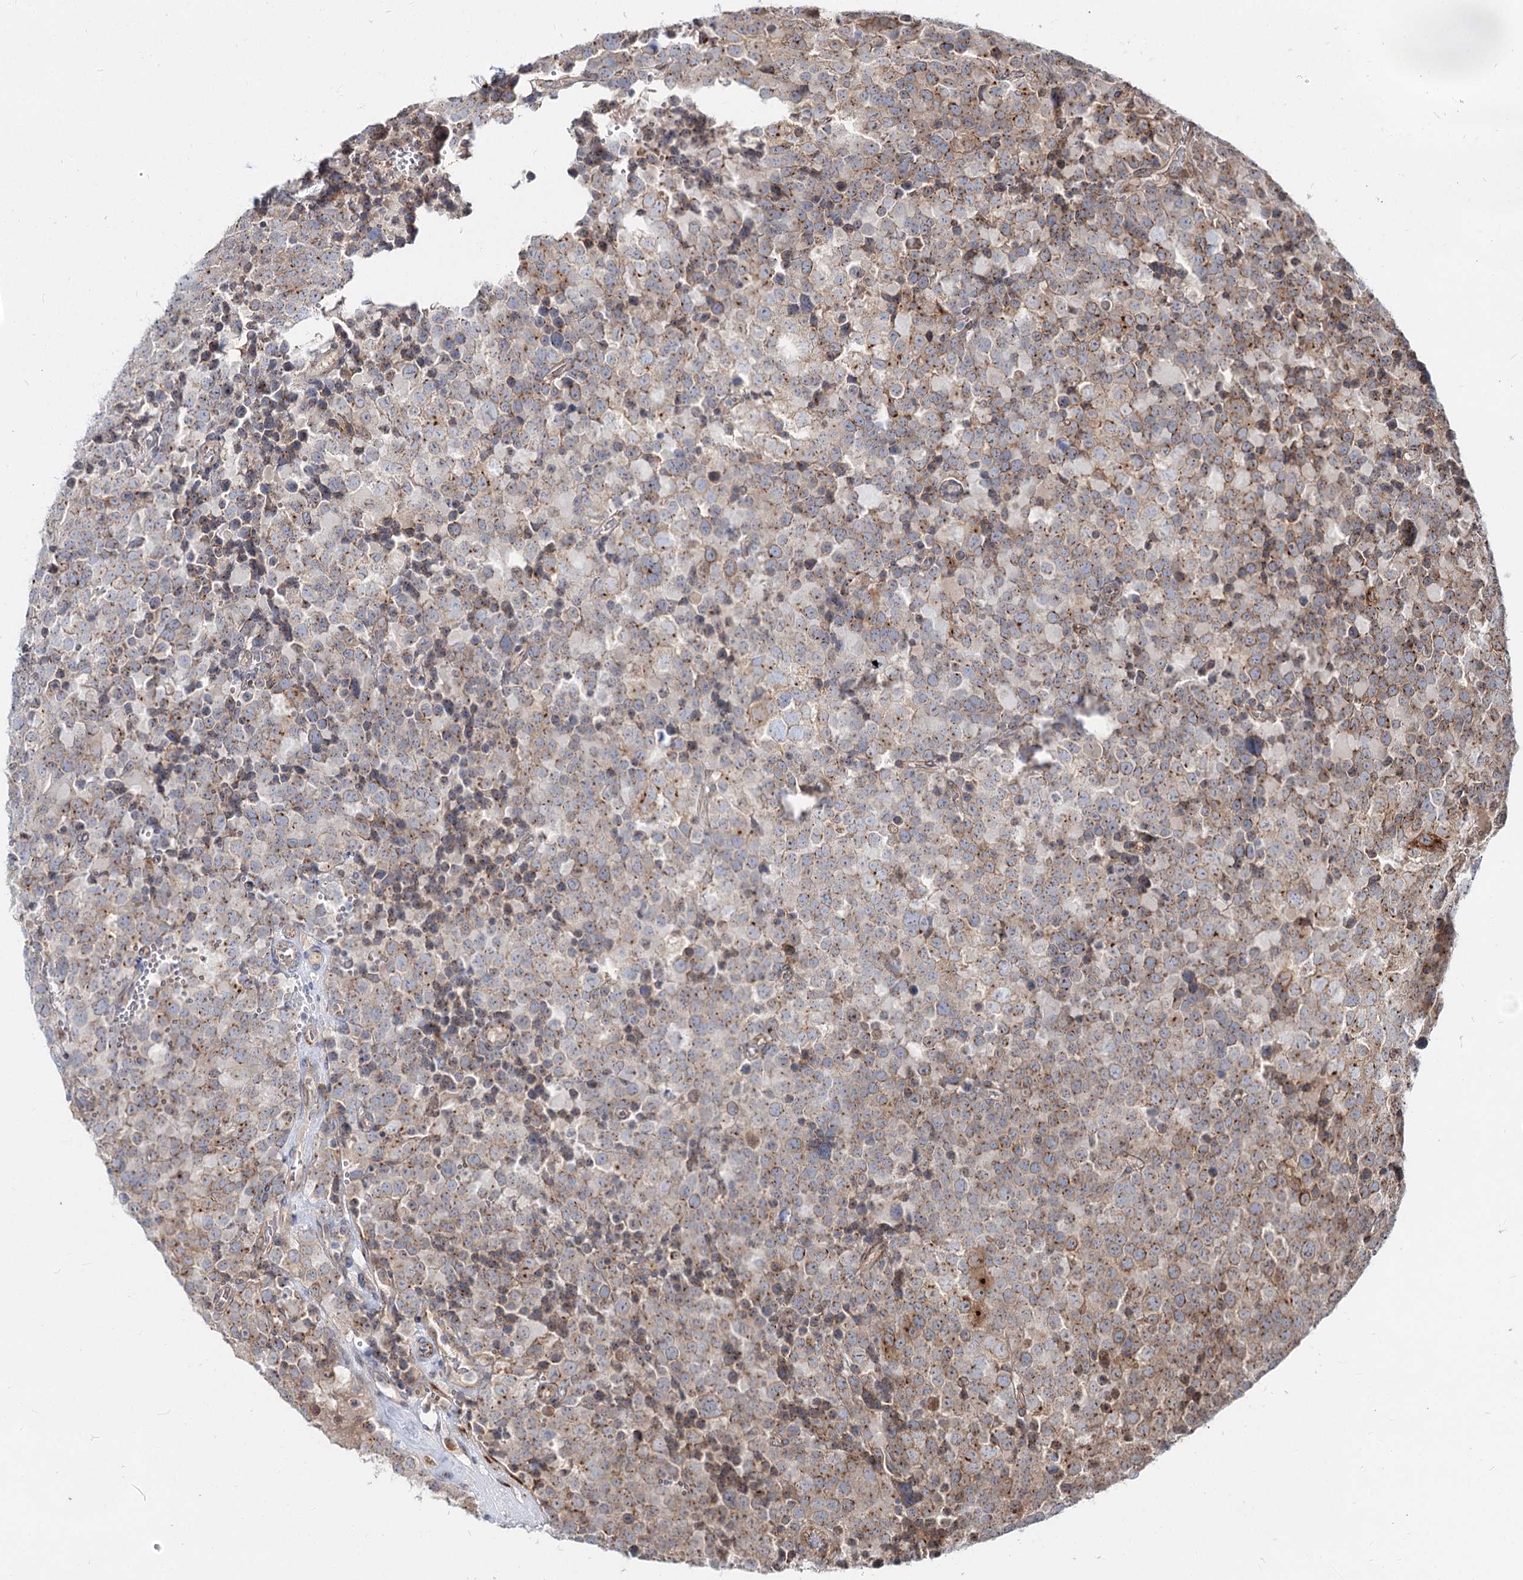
{"staining": {"intensity": "moderate", "quantity": "25%-75%", "location": "cytoplasmic/membranous"}, "tissue": "testis cancer", "cell_type": "Tumor cells", "image_type": "cancer", "snomed": [{"axis": "morphology", "description": "Seminoma, NOS"}, {"axis": "topography", "description": "Testis"}], "caption": "IHC of human testis cancer (seminoma) displays medium levels of moderate cytoplasmic/membranous staining in about 25%-75% of tumor cells.", "gene": "SPART", "patient": {"sex": "male", "age": 71}}